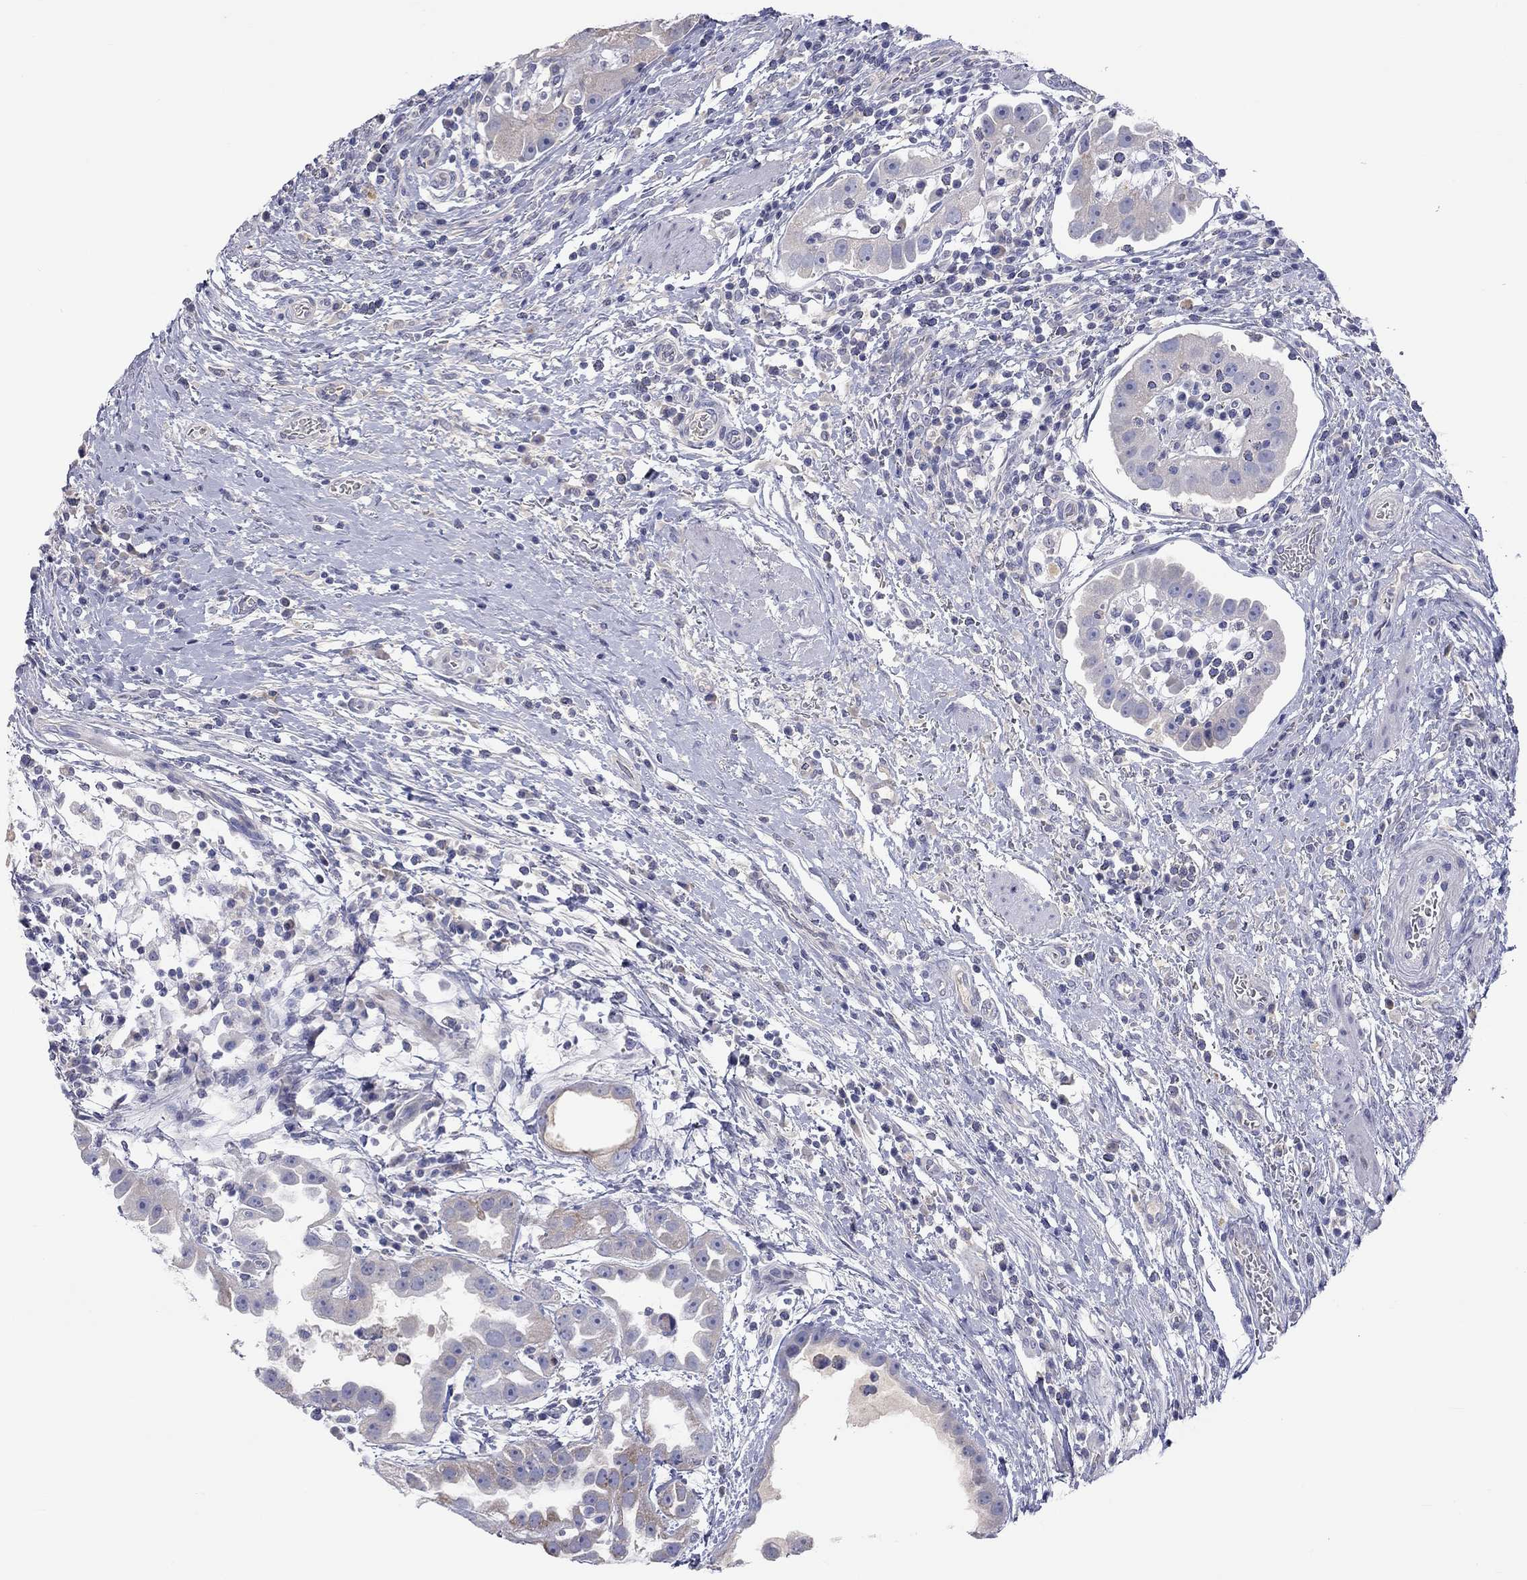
{"staining": {"intensity": "negative", "quantity": "none", "location": "none"}, "tissue": "urothelial cancer", "cell_type": "Tumor cells", "image_type": "cancer", "snomed": [{"axis": "morphology", "description": "Urothelial carcinoma, High grade"}, {"axis": "topography", "description": "Urinary bladder"}], "caption": "This is an IHC histopathology image of human urothelial cancer. There is no expression in tumor cells.", "gene": "ST7L", "patient": {"sex": "female", "age": 41}}